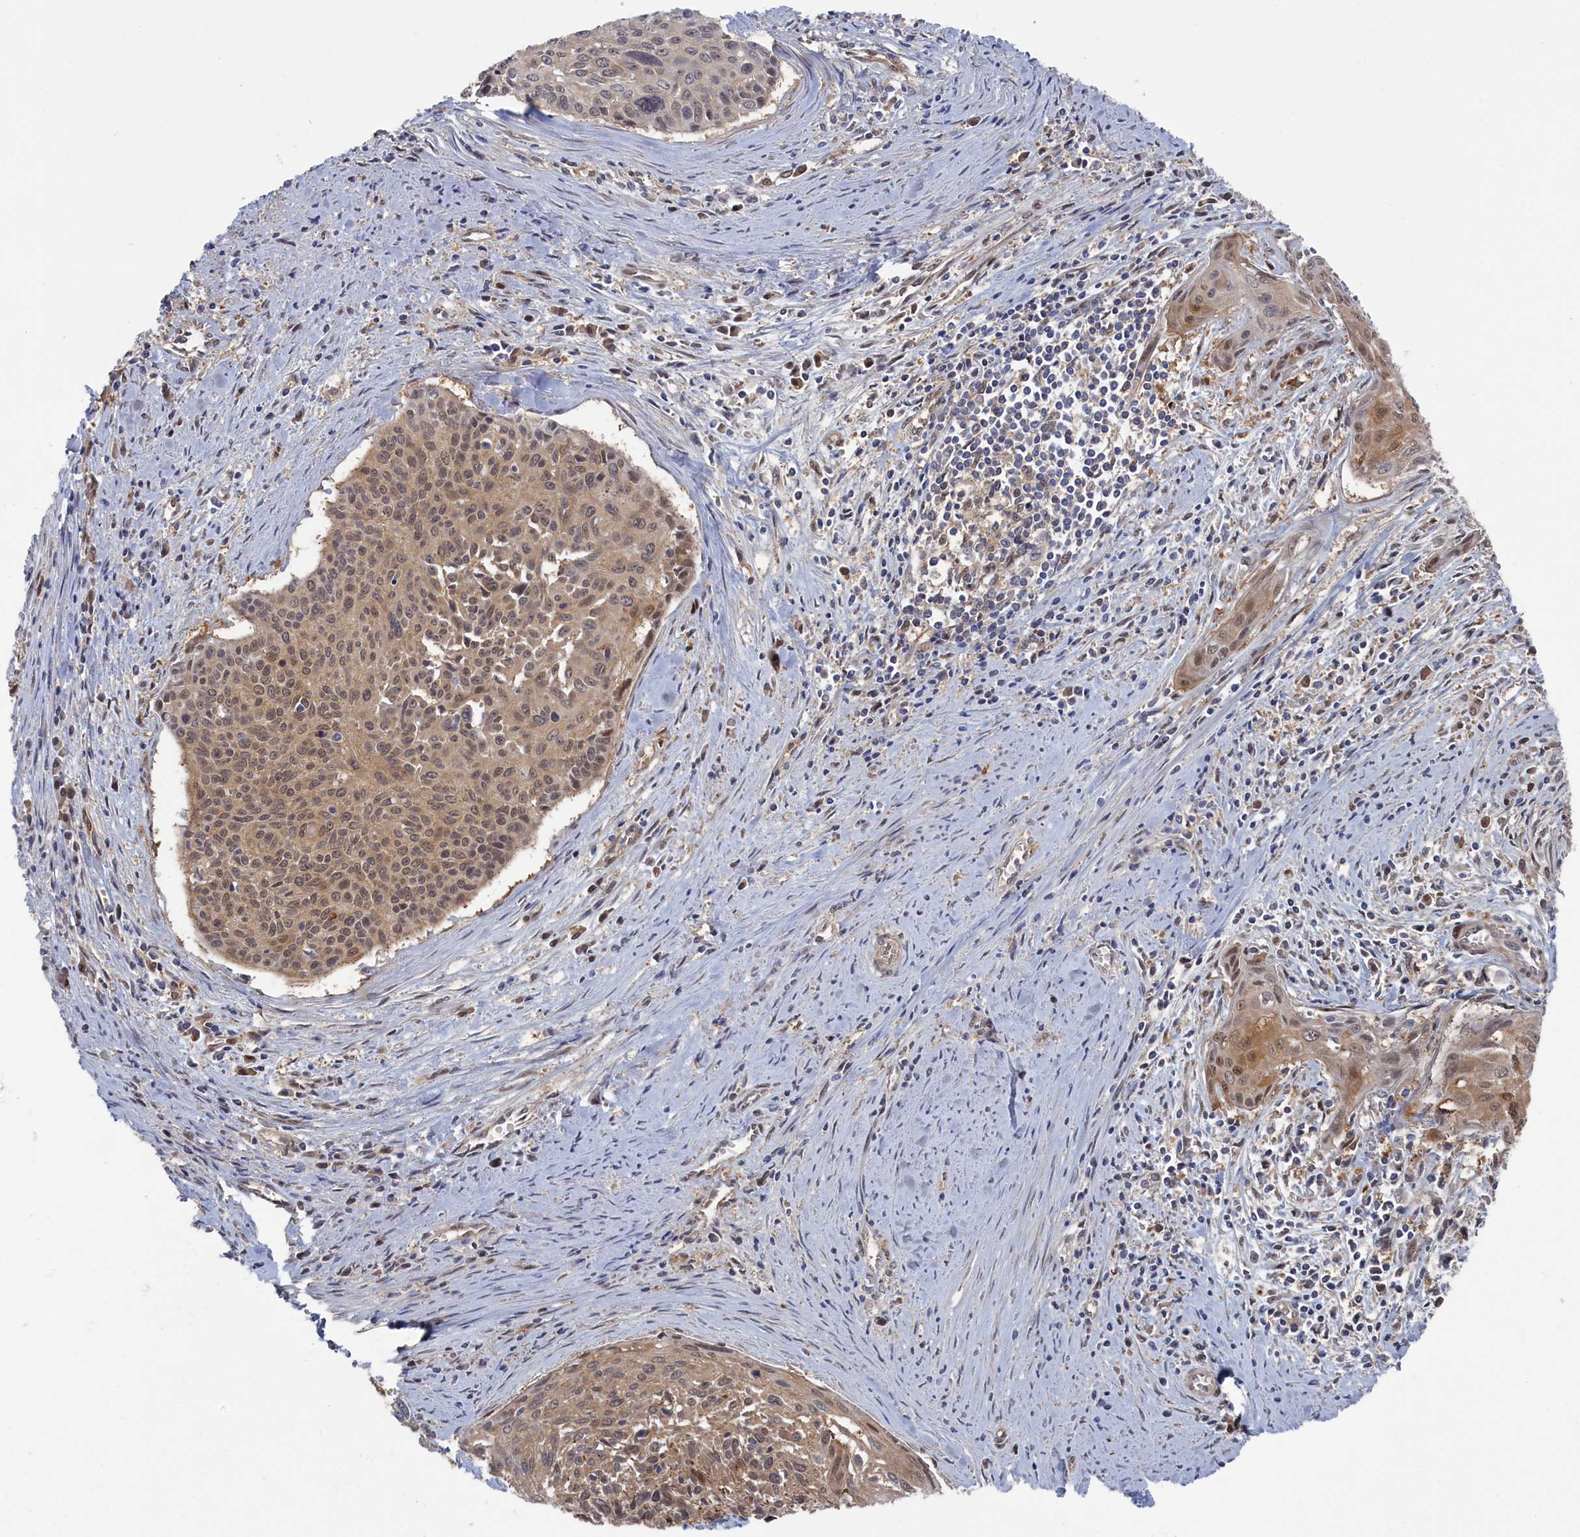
{"staining": {"intensity": "moderate", "quantity": "25%-75%", "location": "cytoplasmic/membranous,nuclear"}, "tissue": "cervical cancer", "cell_type": "Tumor cells", "image_type": "cancer", "snomed": [{"axis": "morphology", "description": "Squamous cell carcinoma, NOS"}, {"axis": "topography", "description": "Cervix"}], "caption": "Cervical cancer (squamous cell carcinoma) stained with IHC shows moderate cytoplasmic/membranous and nuclear staining in about 25%-75% of tumor cells.", "gene": "IRGQ", "patient": {"sex": "female", "age": 55}}